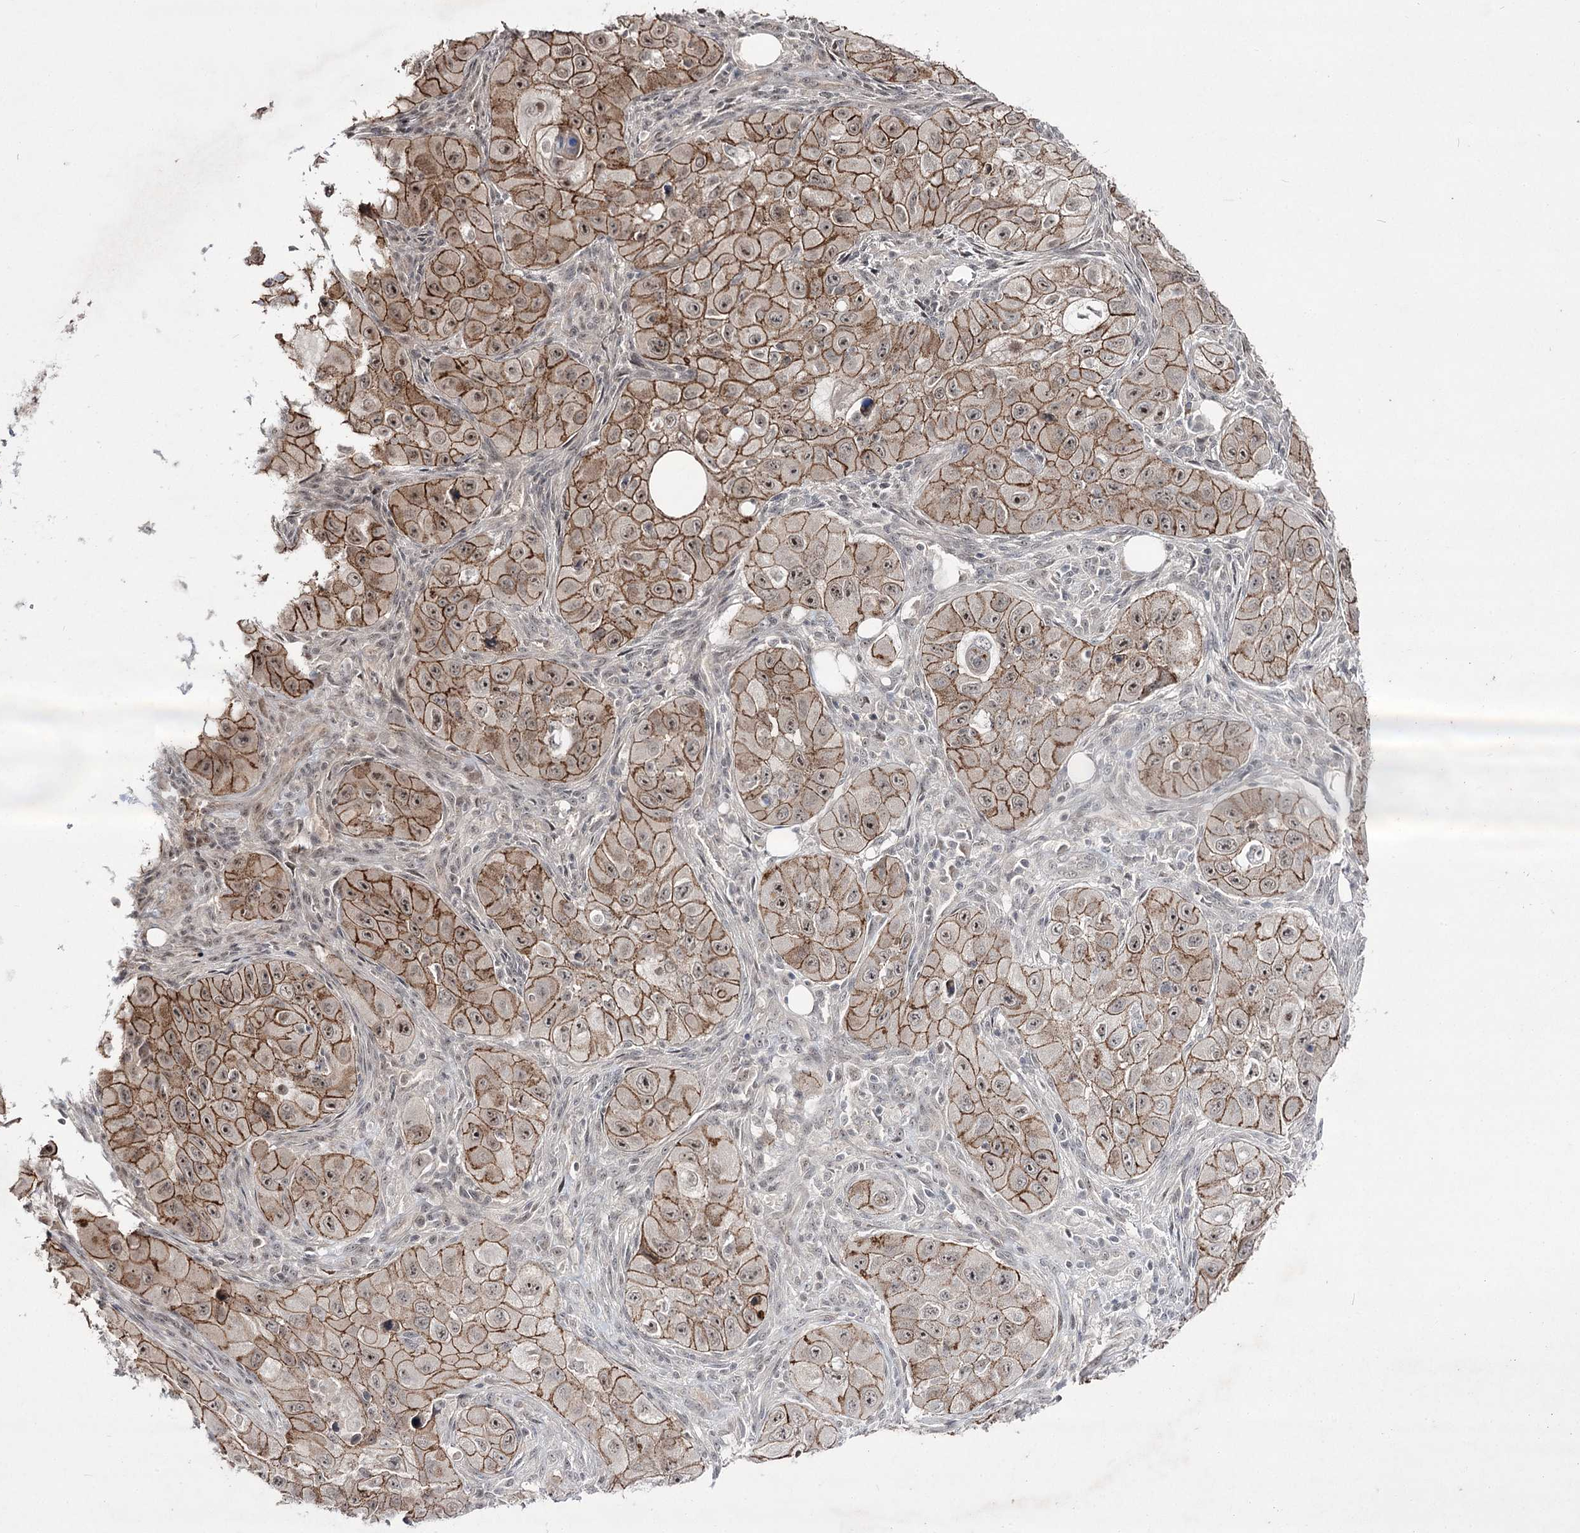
{"staining": {"intensity": "moderate", "quantity": ">75%", "location": "cytoplasmic/membranous,nuclear"}, "tissue": "skin cancer", "cell_type": "Tumor cells", "image_type": "cancer", "snomed": [{"axis": "morphology", "description": "Squamous cell carcinoma, NOS"}, {"axis": "topography", "description": "Skin"}, {"axis": "topography", "description": "Subcutis"}], "caption": "Immunohistochemistry (IHC) image of human squamous cell carcinoma (skin) stained for a protein (brown), which shows medium levels of moderate cytoplasmic/membranous and nuclear positivity in about >75% of tumor cells.", "gene": "HOXC11", "patient": {"sex": "male", "age": 73}}